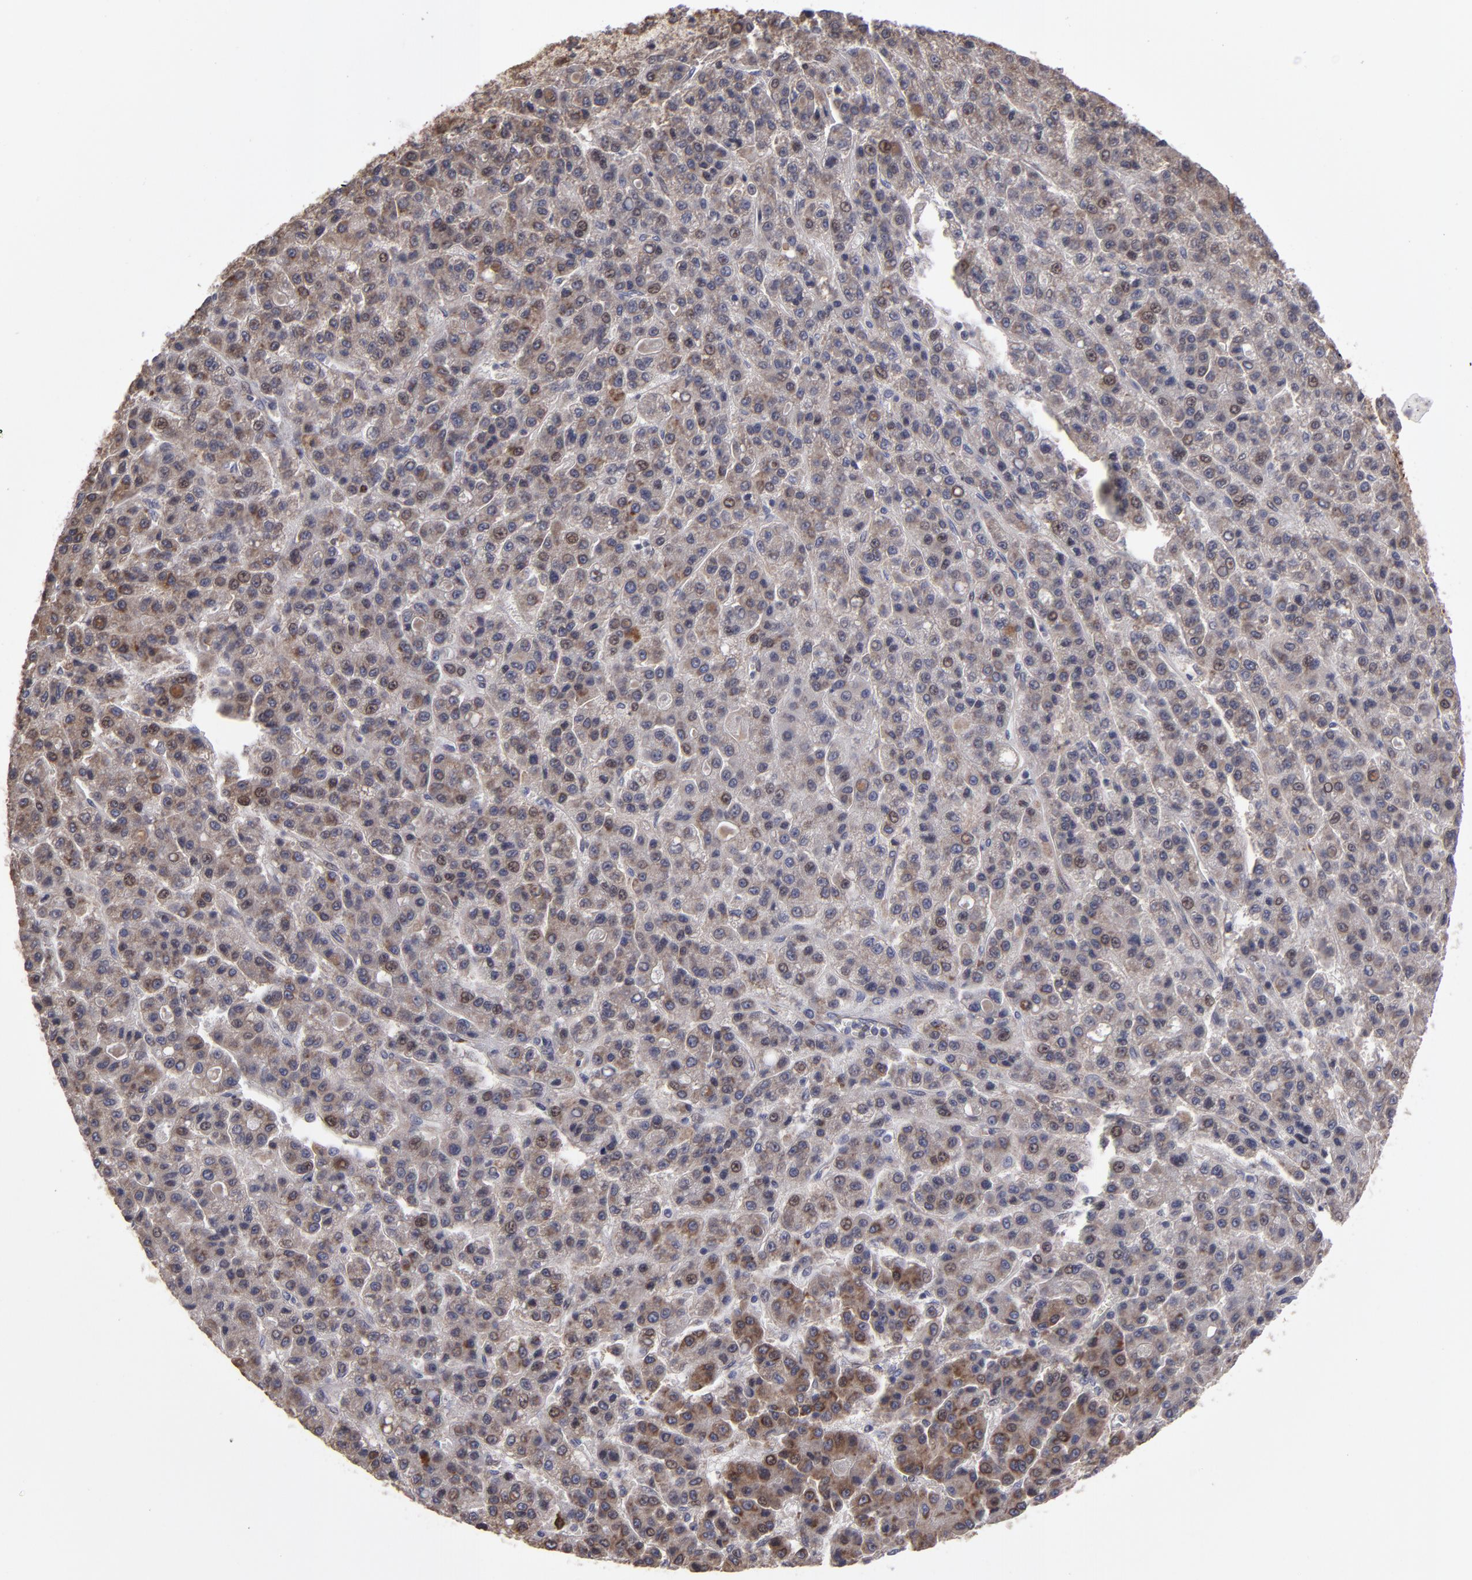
{"staining": {"intensity": "weak", "quantity": ">75%", "location": "cytoplasmic/membranous"}, "tissue": "liver cancer", "cell_type": "Tumor cells", "image_type": "cancer", "snomed": [{"axis": "morphology", "description": "Carcinoma, Hepatocellular, NOS"}, {"axis": "topography", "description": "Liver"}], "caption": "The photomicrograph shows staining of liver cancer, revealing weak cytoplasmic/membranous protein positivity (brown color) within tumor cells.", "gene": "SND1", "patient": {"sex": "male", "age": 70}}